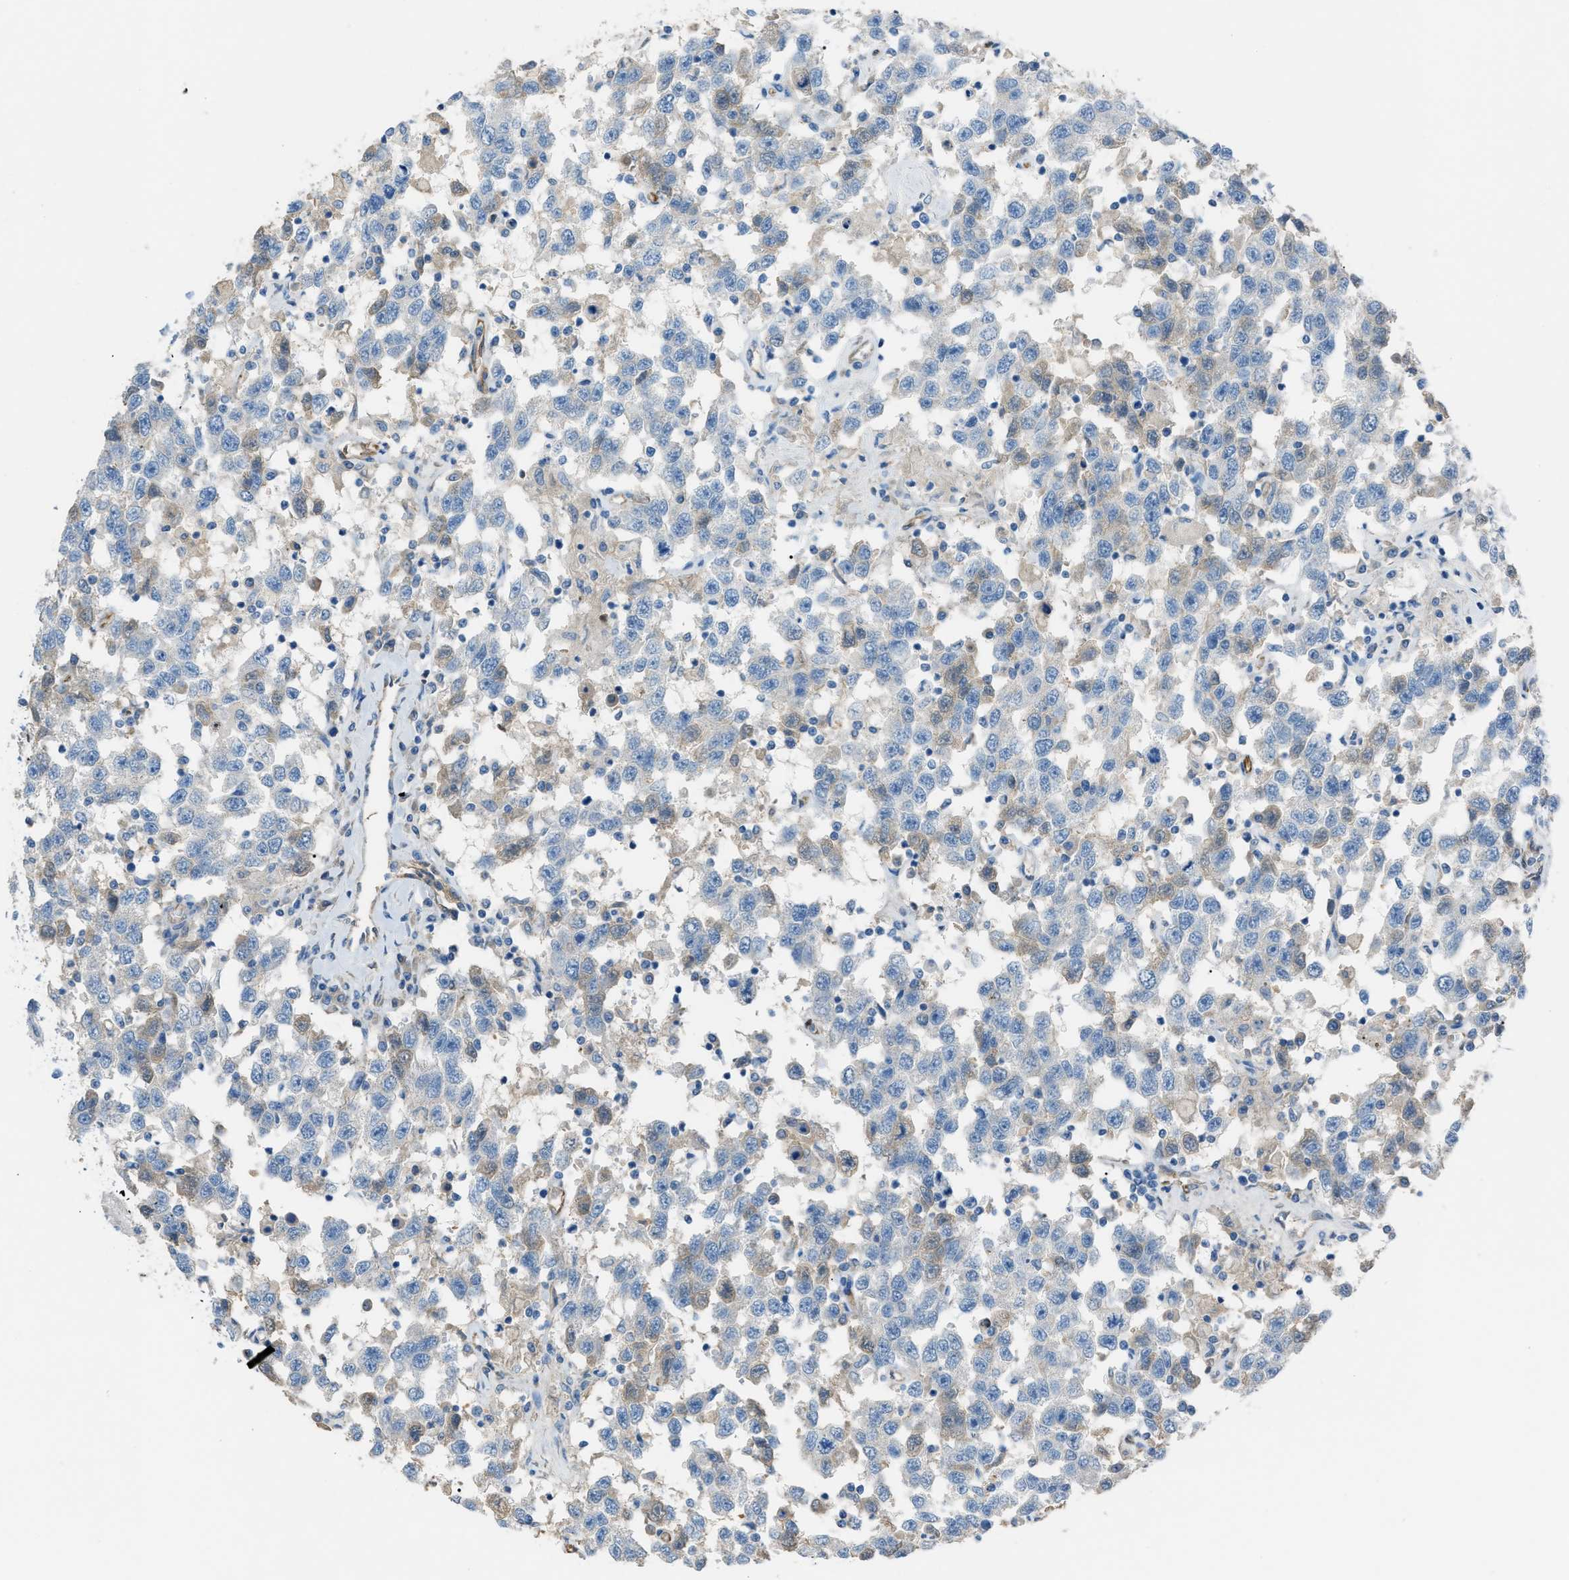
{"staining": {"intensity": "weak", "quantity": "<25%", "location": "cytoplasmic/membranous"}, "tissue": "testis cancer", "cell_type": "Tumor cells", "image_type": "cancer", "snomed": [{"axis": "morphology", "description": "Seminoma, NOS"}, {"axis": "topography", "description": "Testis"}], "caption": "High power microscopy histopathology image of an immunohistochemistry histopathology image of testis cancer, revealing no significant positivity in tumor cells.", "gene": "SLC22A15", "patient": {"sex": "male", "age": 41}}